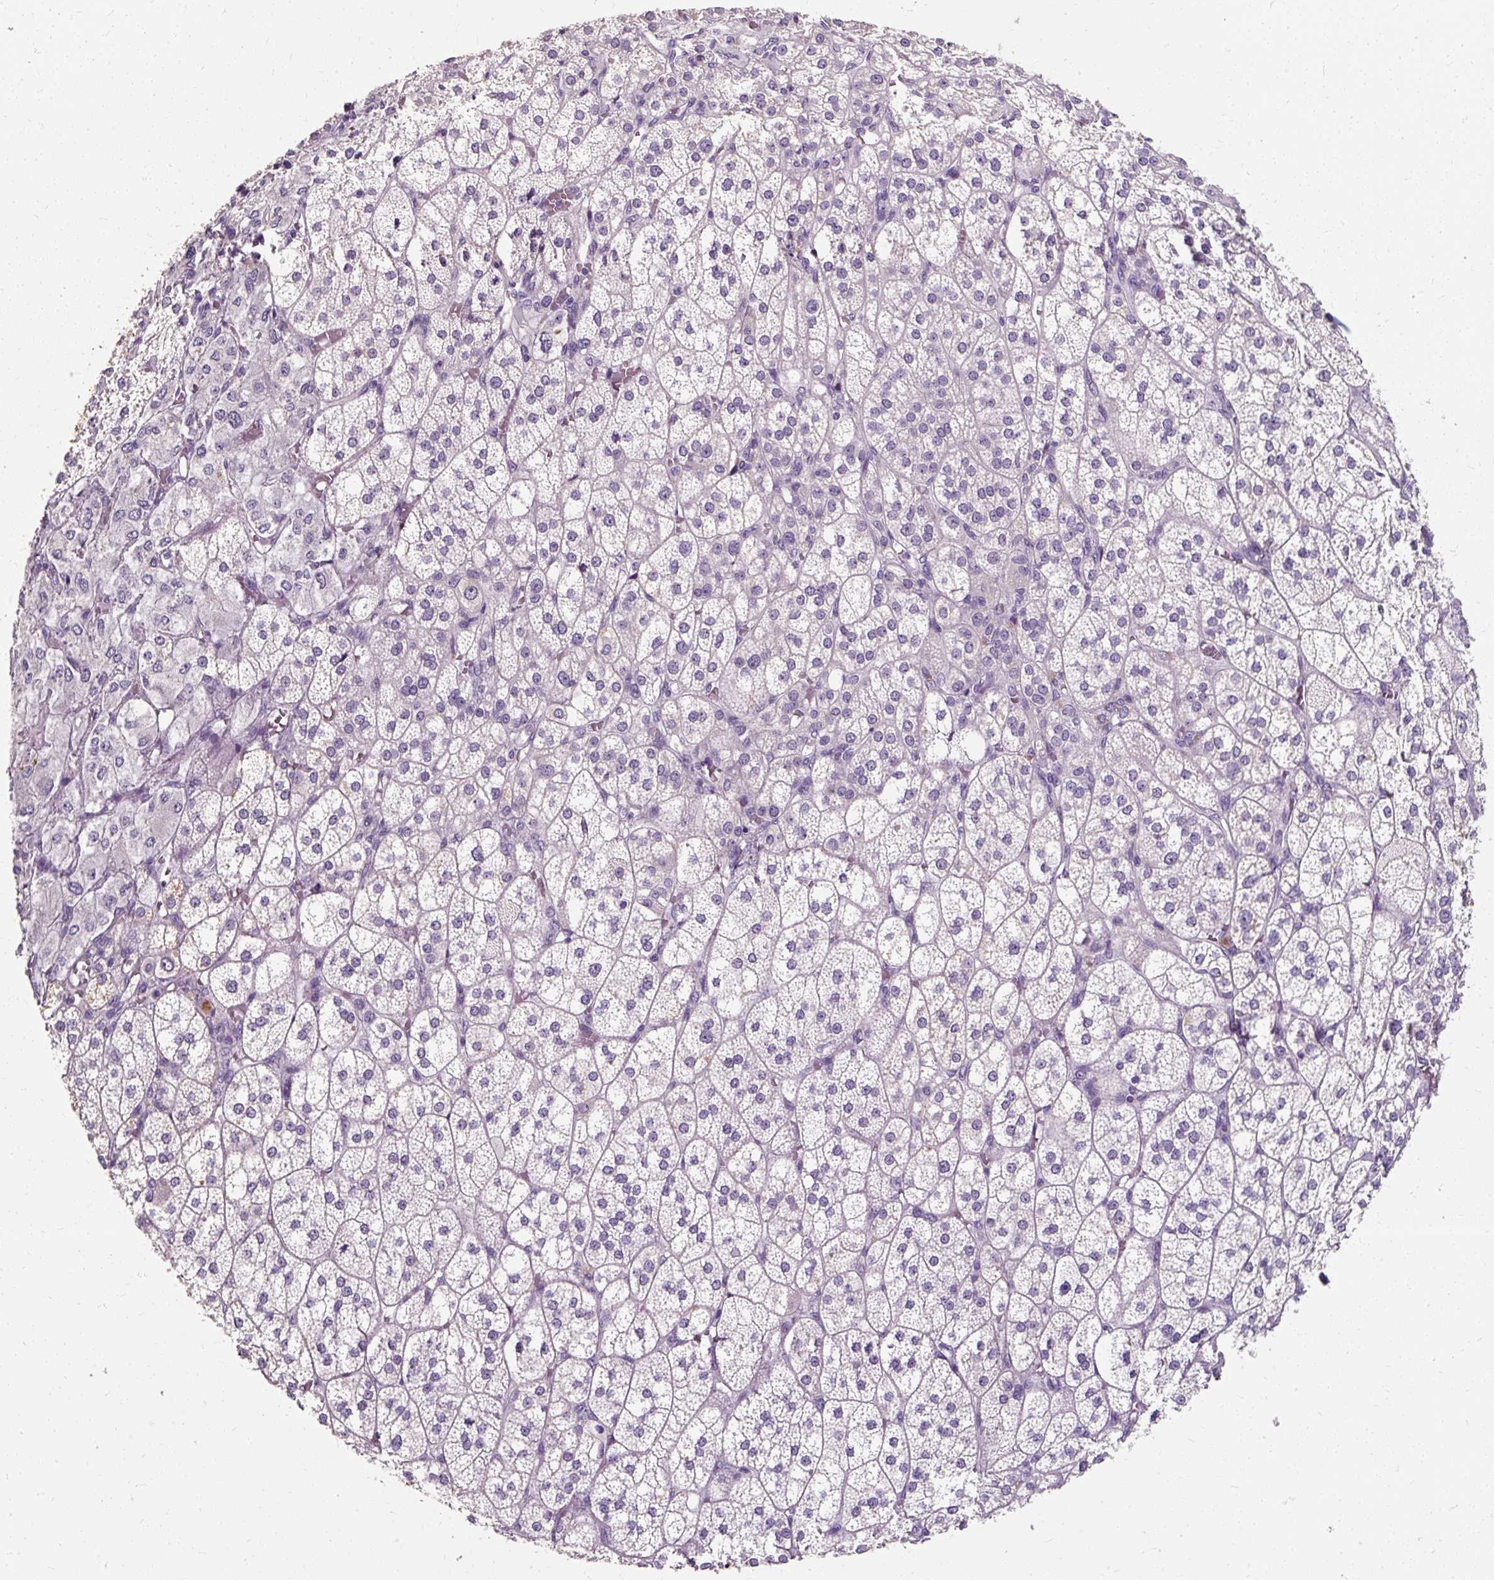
{"staining": {"intensity": "negative", "quantity": "none", "location": "none"}, "tissue": "adrenal gland", "cell_type": "Glandular cells", "image_type": "normal", "snomed": [{"axis": "morphology", "description": "Normal tissue, NOS"}, {"axis": "topography", "description": "Adrenal gland"}], "caption": "This is an immunohistochemistry micrograph of normal human adrenal gland. There is no positivity in glandular cells.", "gene": "KLHL24", "patient": {"sex": "female", "age": 60}}